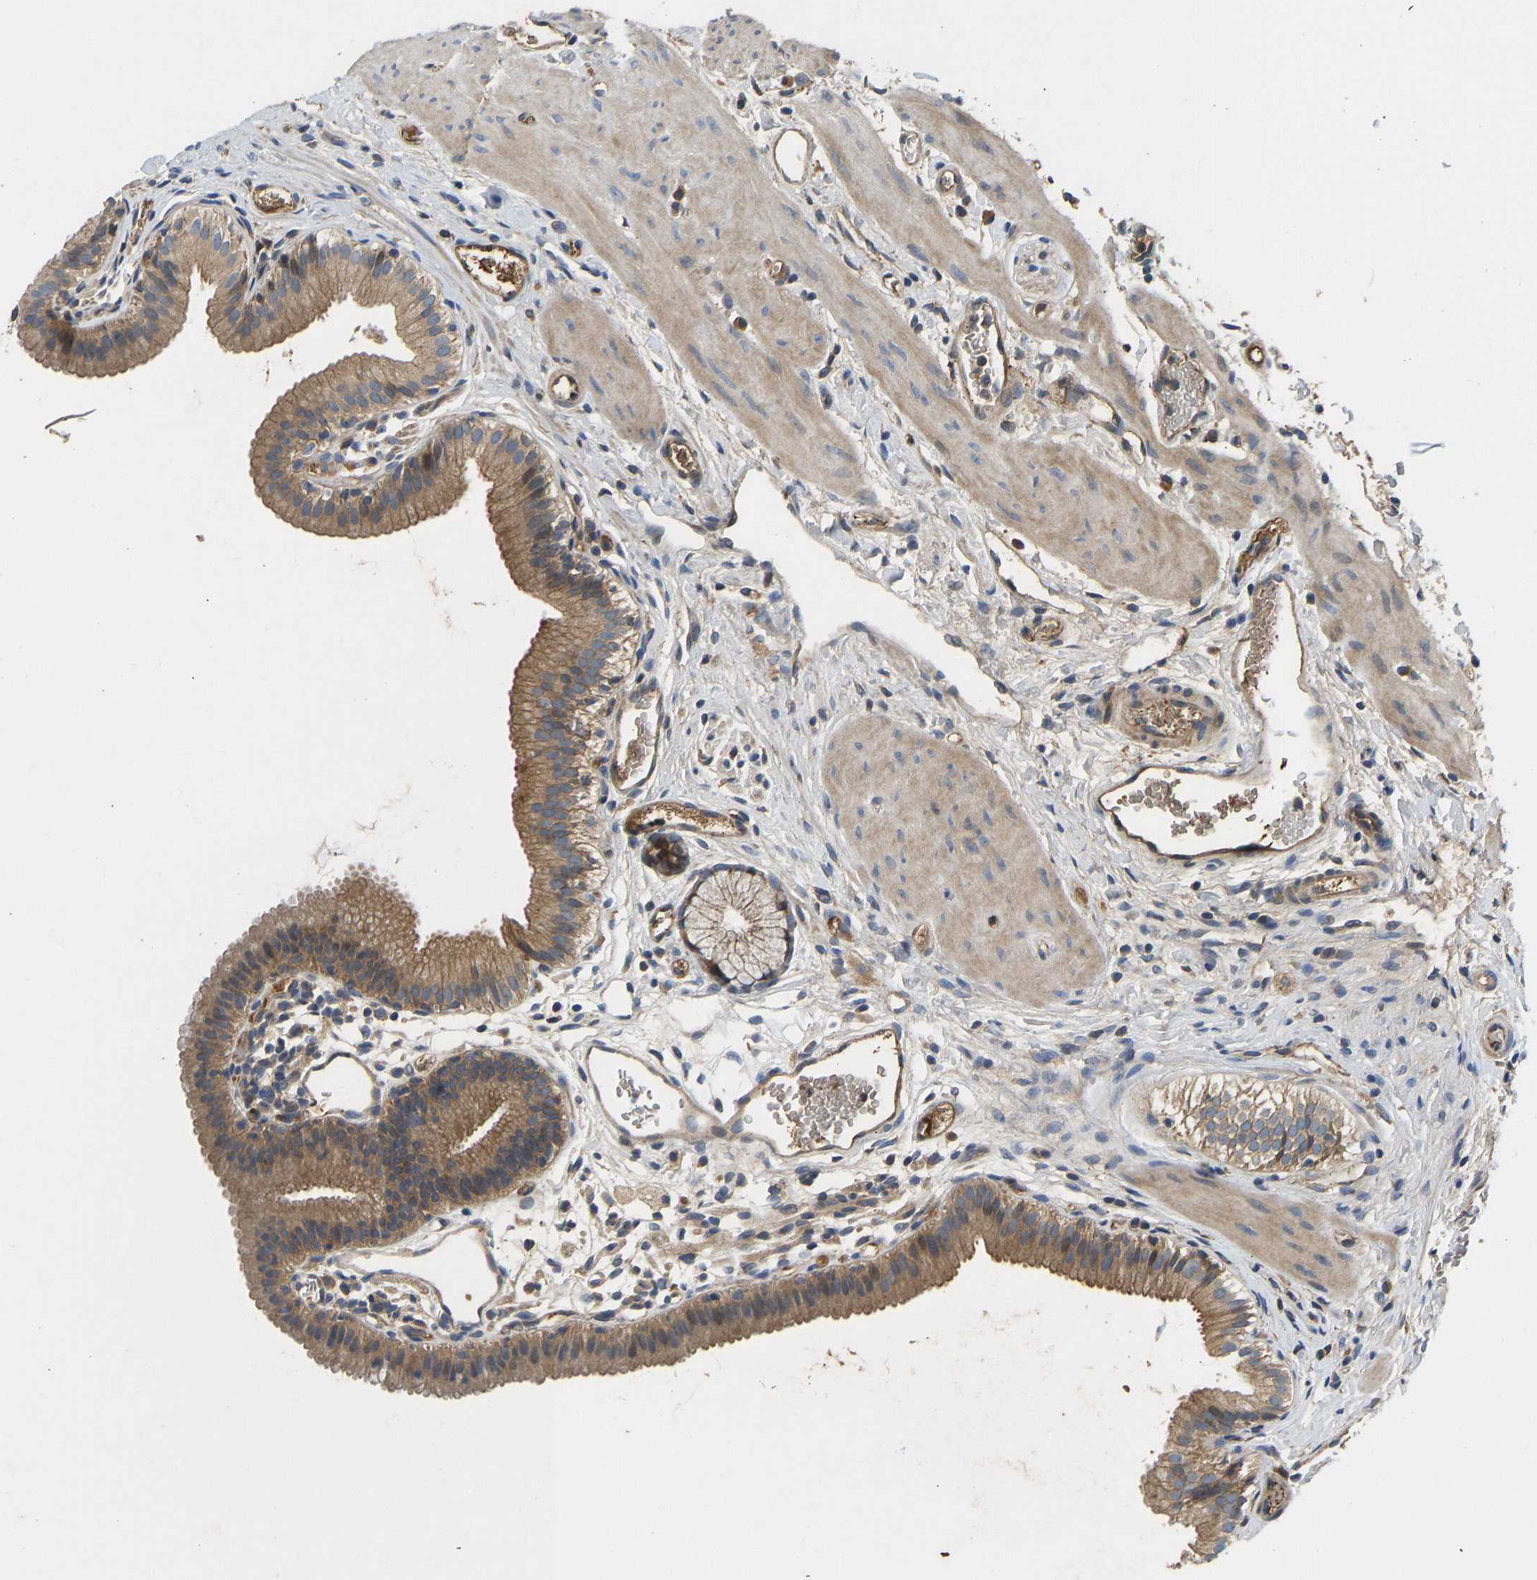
{"staining": {"intensity": "moderate", "quantity": ">75%", "location": "cytoplasmic/membranous"}, "tissue": "gallbladder", "cell_type": "Glandular cells", "image_type": "normal", "snomed": [{"axis": "morphology", "description": "Normal tissue, NOS"}, {"axis": "topography", "description": "Gallbladder"}], "caption": "The photomicrograph shows a brown stain indicating the presence of a protein in the cytoplasmic/membranous of glandular cells in gallbladder.", "gene": "VCPKMT", "patient": {"sex": "female", "age": 26}}